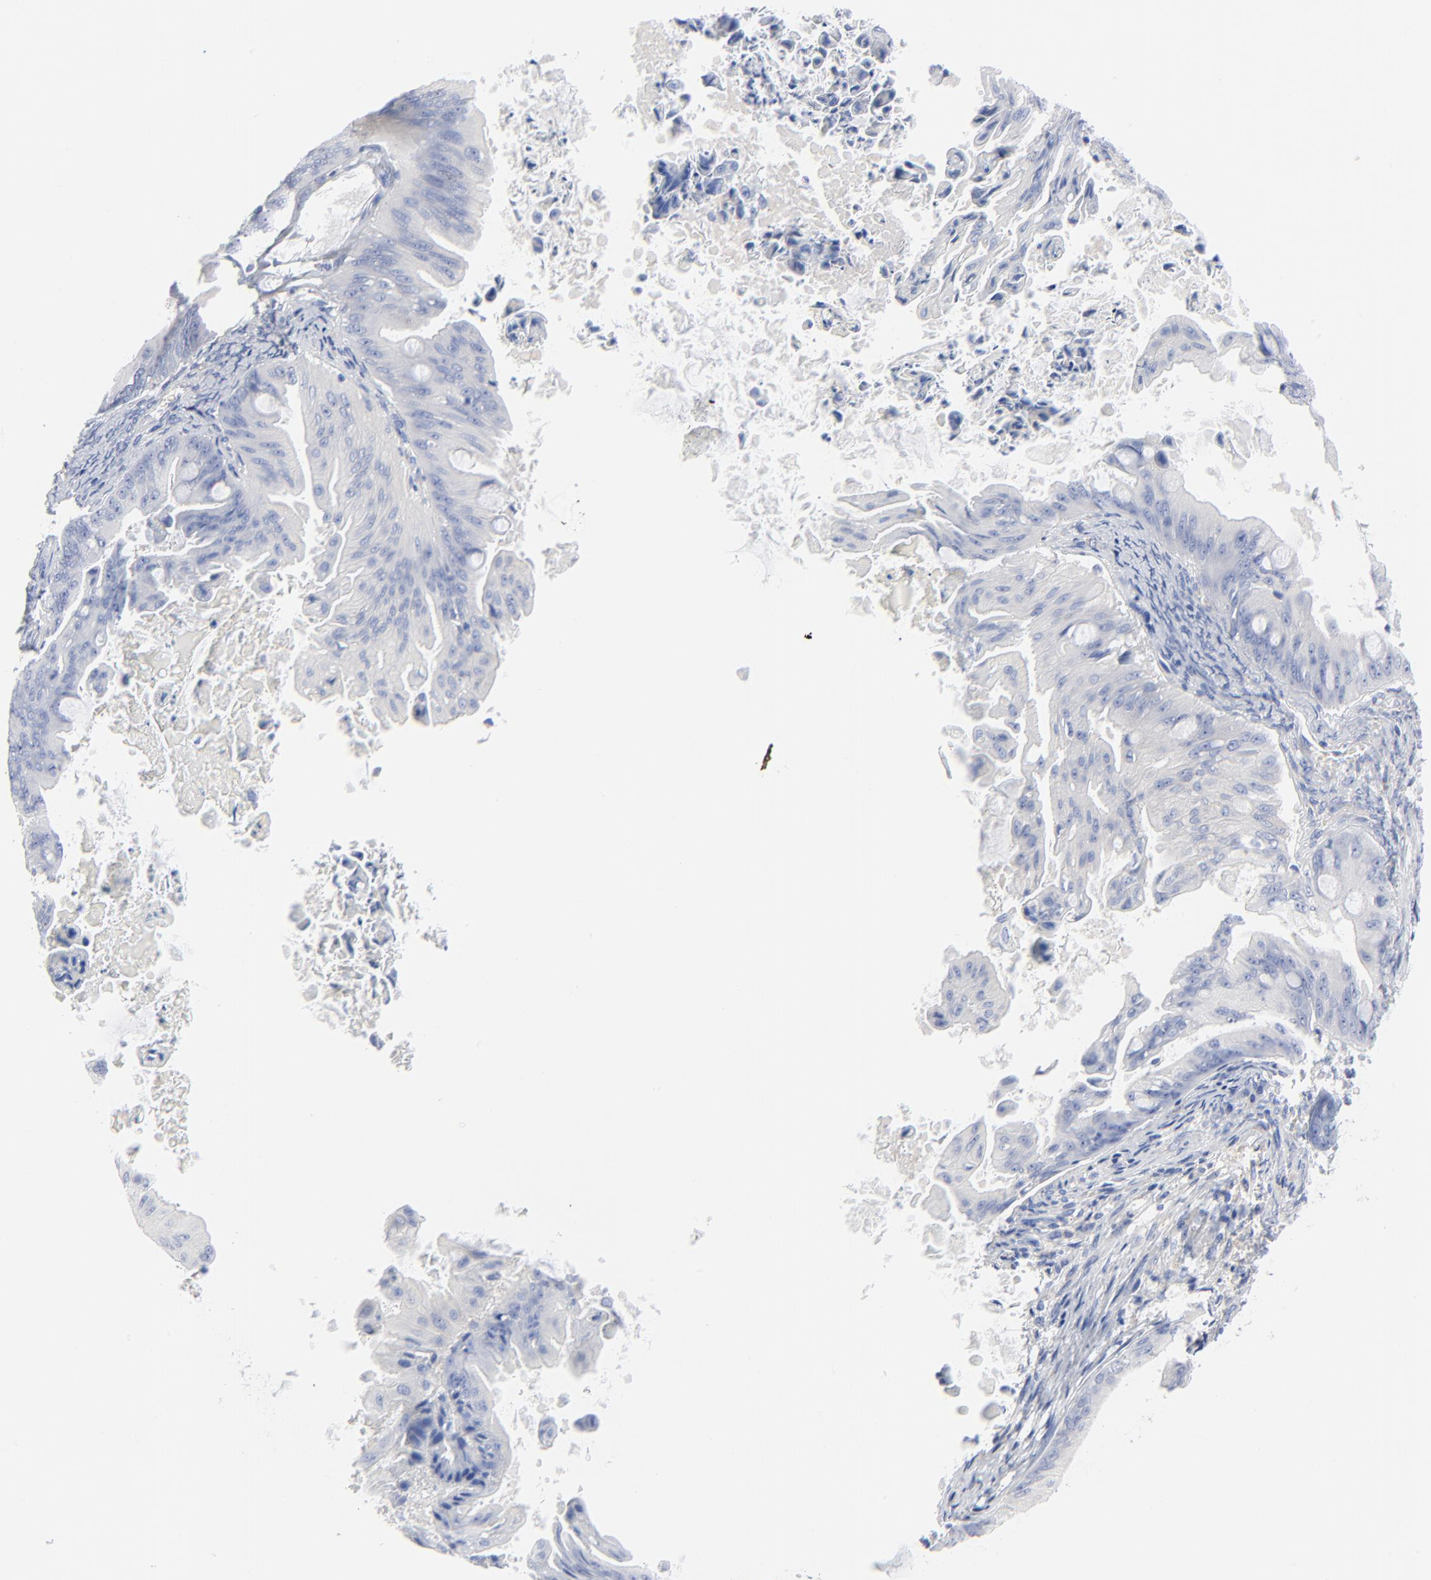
{"staining": {"intensity": "negative", "quantity": "none", "location": "none"}, "tissue": "ovarian cancer", "cell_type": "Tumor cells", "image_type": "cancer", "snomed": [{"axis": "morphology", "description": "Cystadenocarcinoma, mucinous, NOS"}, {"axis": "topography", "description": "Ovary"}], "caption": "Tumor cells show no significant protein positivity in ovarian mucinous cystadenocarcinoma. Brightfield microscopy of immunohistochemistry (IHC) stained with DAB (3,3'-diaminobenzidine) (brown) and hematoxylin (blue), captured at high magnification.", "gene": "STAT2", "patient": {"sex": "female", "age": 37}}